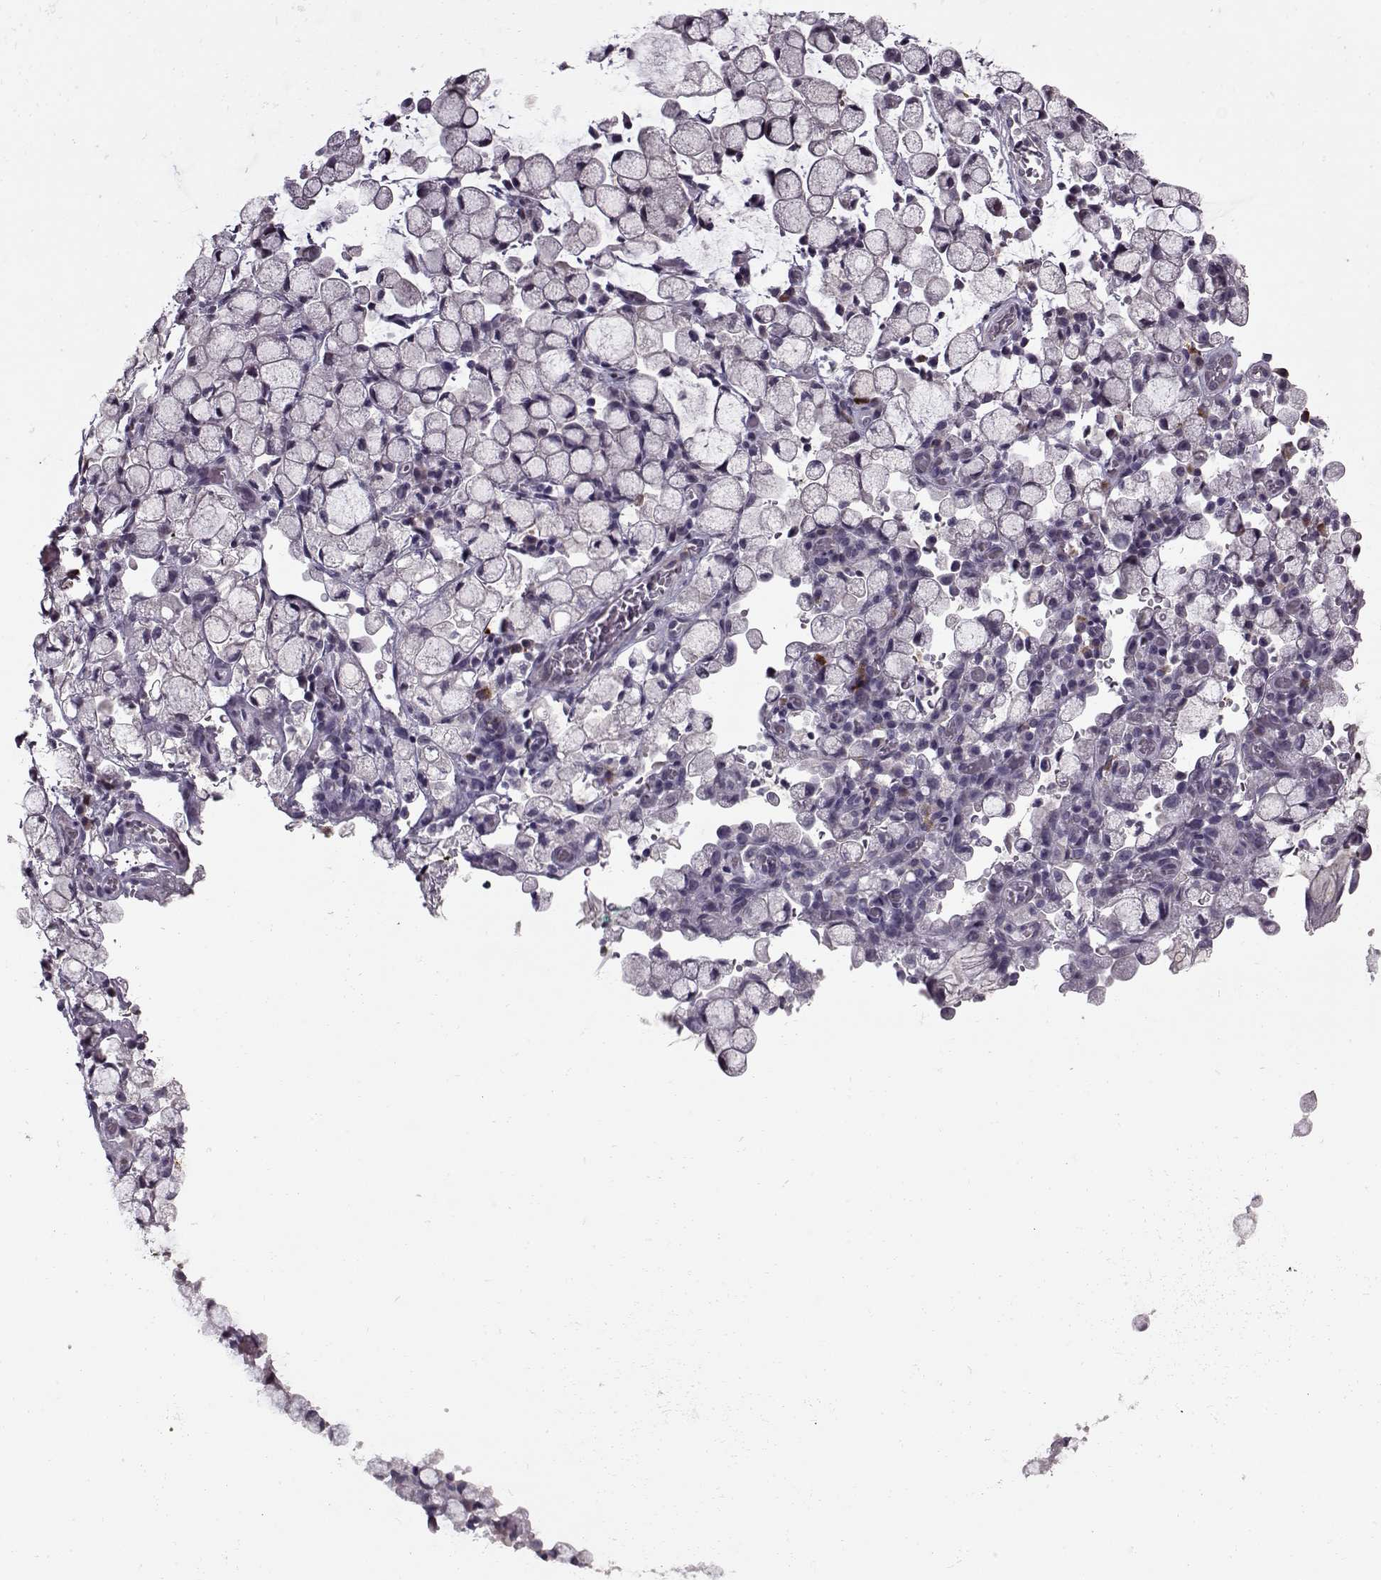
{"staining": {"intensity": "negative", "quantity": "none", "location": "none"}, "tissue": "stomach cancer", "cell_type": "Tumor cells", "image_type": "cancer", "snomed": [{"axis": "morphology", "description": "Adenocarcinoma, NOS"}, {"axis": "topography", "description": "Stomach"}], "caption": "This is an immunohistochemistry (IHC) photomicrograph of stomach cancer. There is no staining in tumor cells.", "gene": "KRT9", "patient": {"sex": "male", "age": 58}}